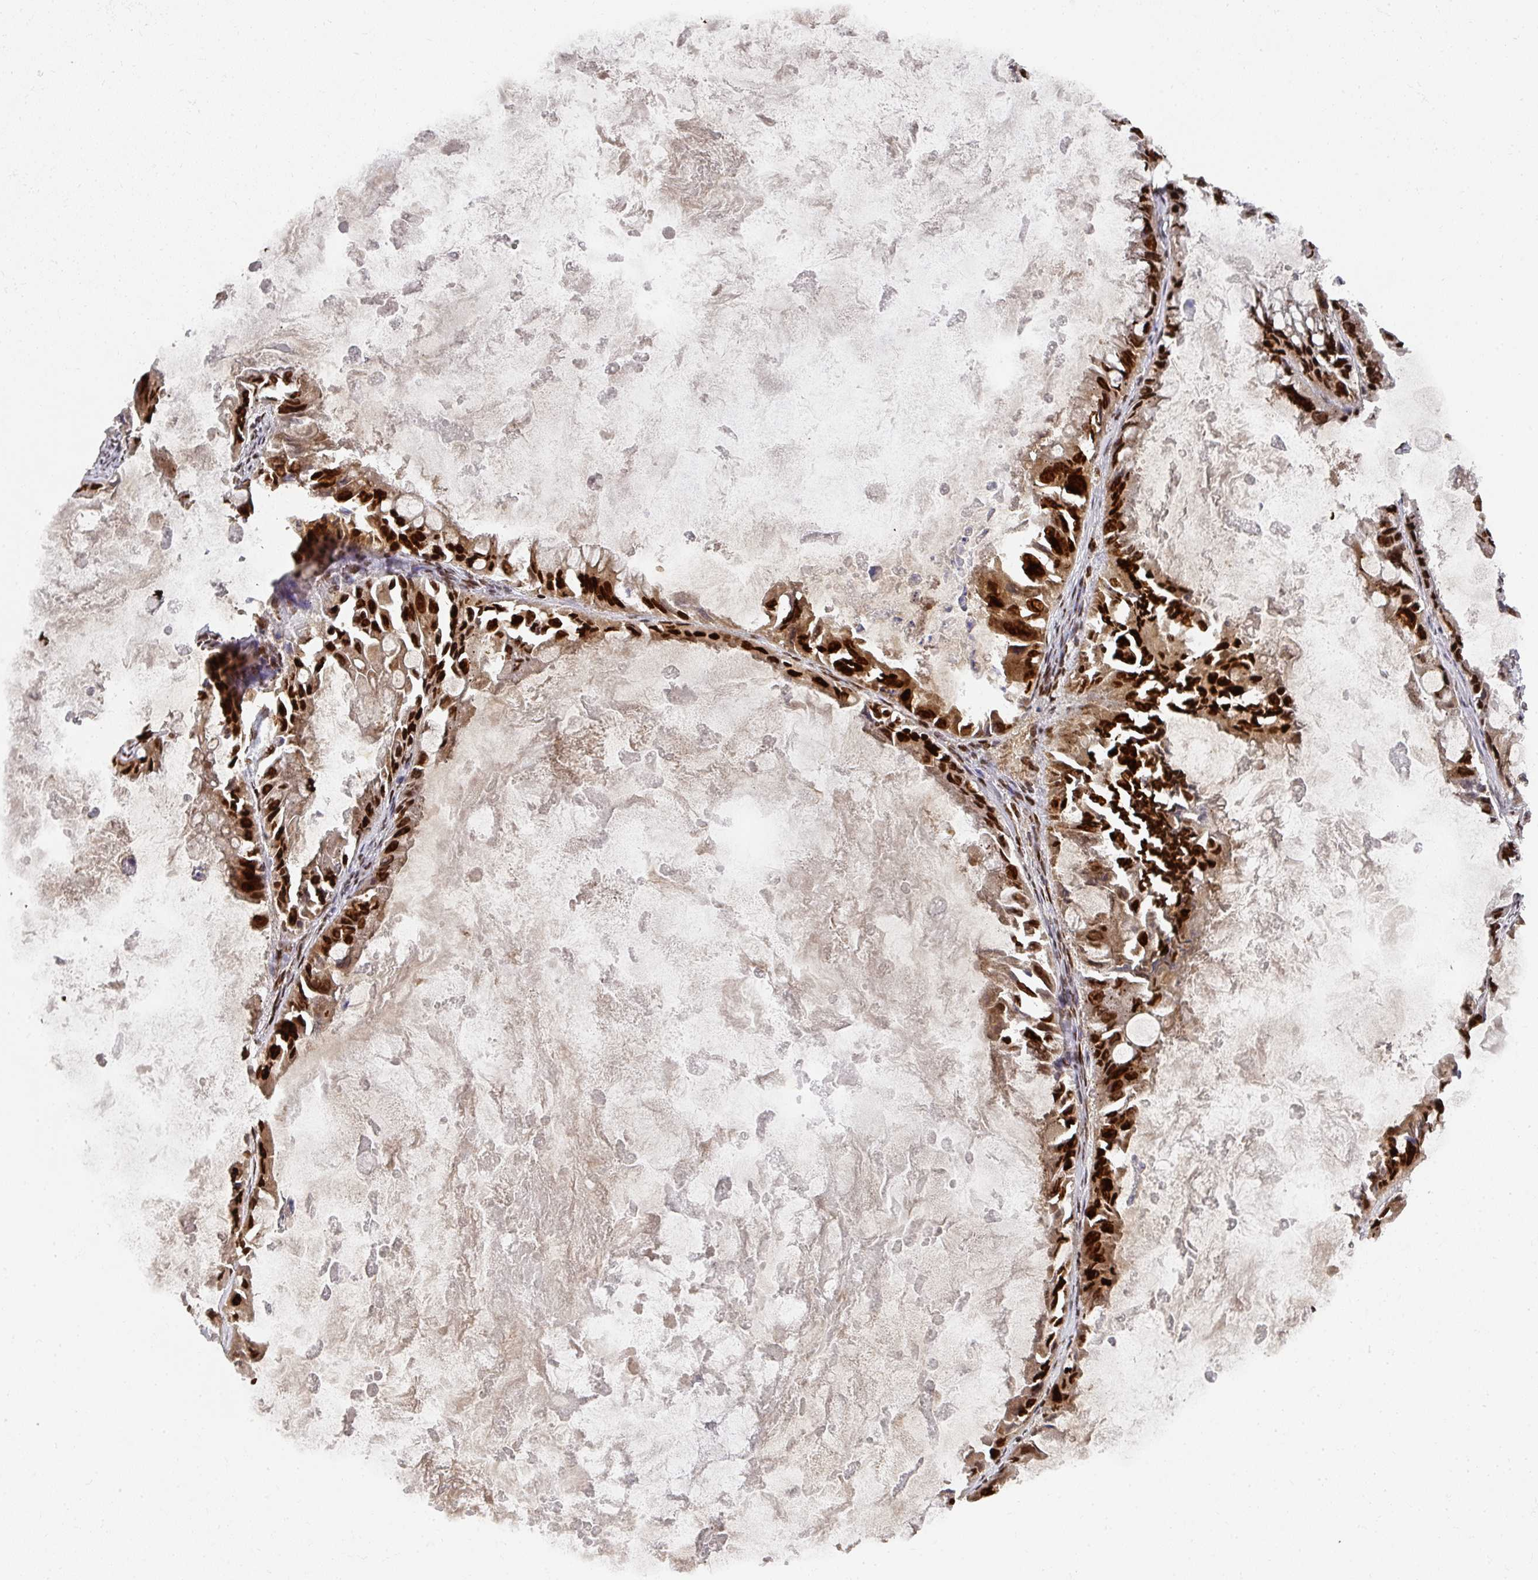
{"staining": {"intensity": "strong", "quantity": ">75%", "location": "nuclear"}, "tissue": "ovarian cancer", "cell_type": "Tumor cells", "image_type": "cancer", "snomed": [{"axis": "morphology", "description": "Cystadenocarcinoma, mucinous, NOS"}, {"axis": "topography", "description": "Ovary"}], "caption": "A brown stain shows strong nuclear staining of a protein in ovarian cancer tumor cells. (brown staining indicates protein expression, while blue staining denotes nuclei).", "gene": "DIDO1", "patient": {"sex": "female", "age": 61}}